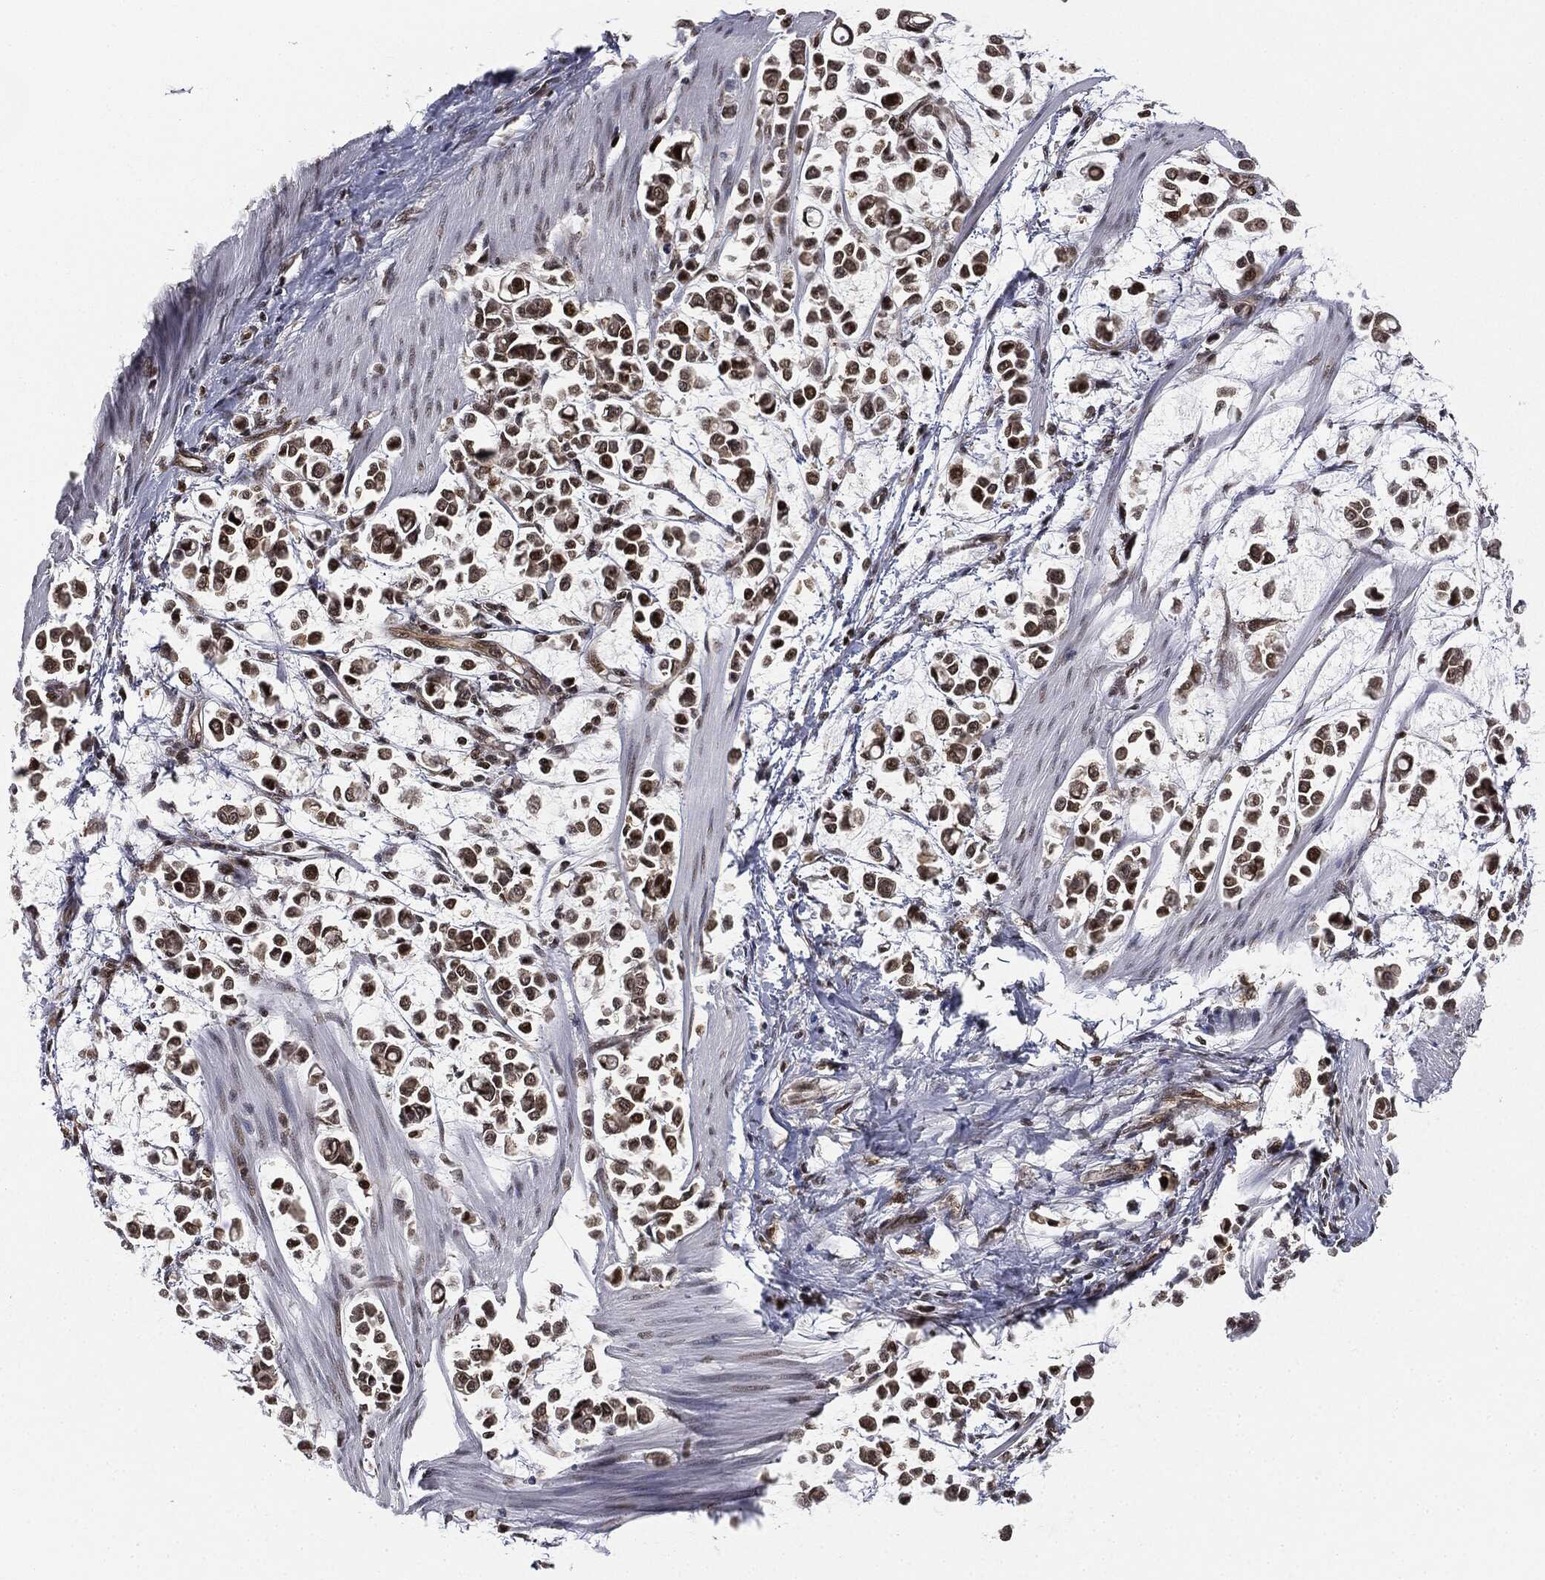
{"staining": {"intensity": "moderate", "quantity": ">75%", "location": "nuclear"}, "tissue": "stomach cancer", "cell_type": "Tumor cells", "image_type": "cancer", "snomed": [{"axis": "morphology", "description": "Adenocarcinoma, NOS"}, {"axis": "topography", "description": "Stomach"}], "caption": "Immunohistochemical staining of adenocarcinoma (stomach) displays medium levels of moderate nuclear expression in about >75% of tumor cells.", "gene": "TBC1D22A", "patient": {"sex": "male", "age": 82}}